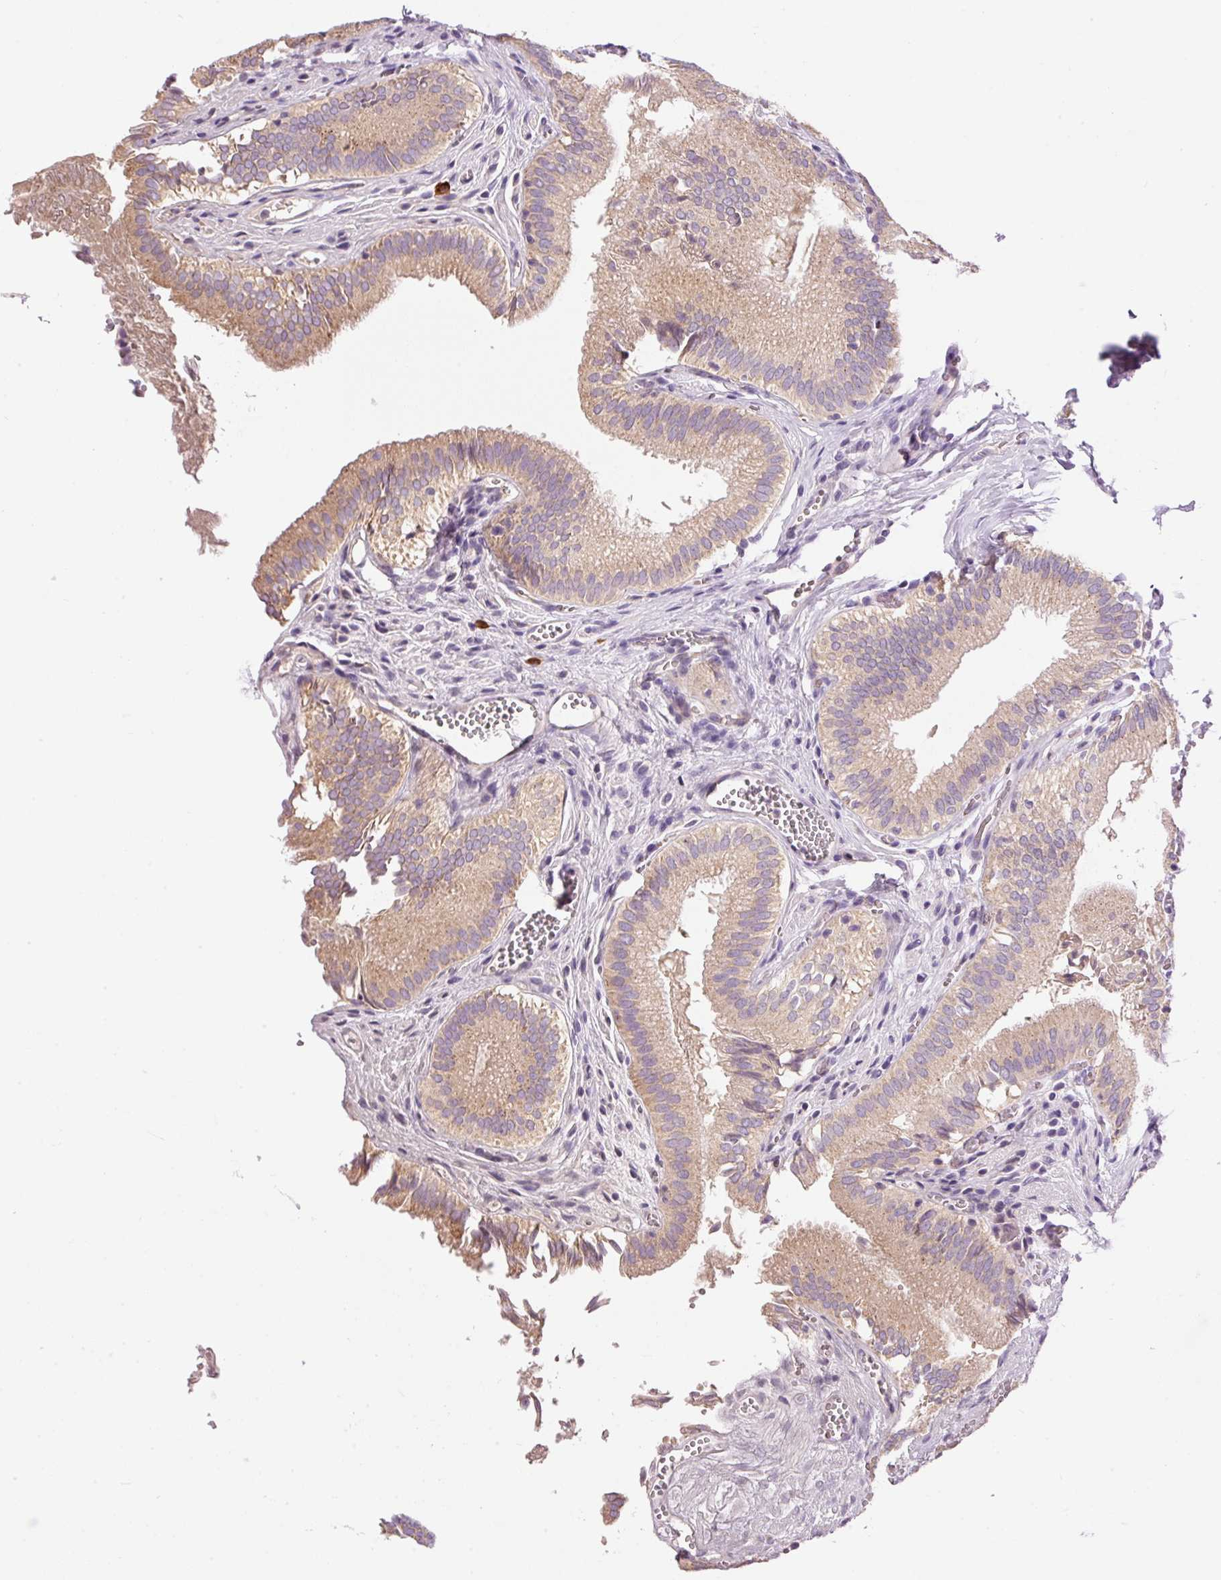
{"staining": {"intensity": "moderate", "quantity": "25%-75%", "location": "cytoplasmic/membranous"}, "tissue": "gallbladder", "cell_type": "Glandular cells", "image_type": "normal", "snomed": [{"axis": "morphology", "description": "Normal tissue, NOS"}, {"axis": "topography", "description": "Gallbladder"}, {"axis": "topography", "description": "Peripheral nerve tissue"}], "caption": "Benign gallbladder was stained to show a protein in brown. There is medium levels of moderate cytoplasmic/membranous positivity in approximately 25%-75% of glandular cells. The staining was performed using DAB (3,3'-diaminobenzidine) to visualize the protein expression in brown, while the nuclei were stained in blue with hematoxylin (Magnification: 20x).", "gene": "PNPLA5", "patient": {"sex": "male", "age": 17}}